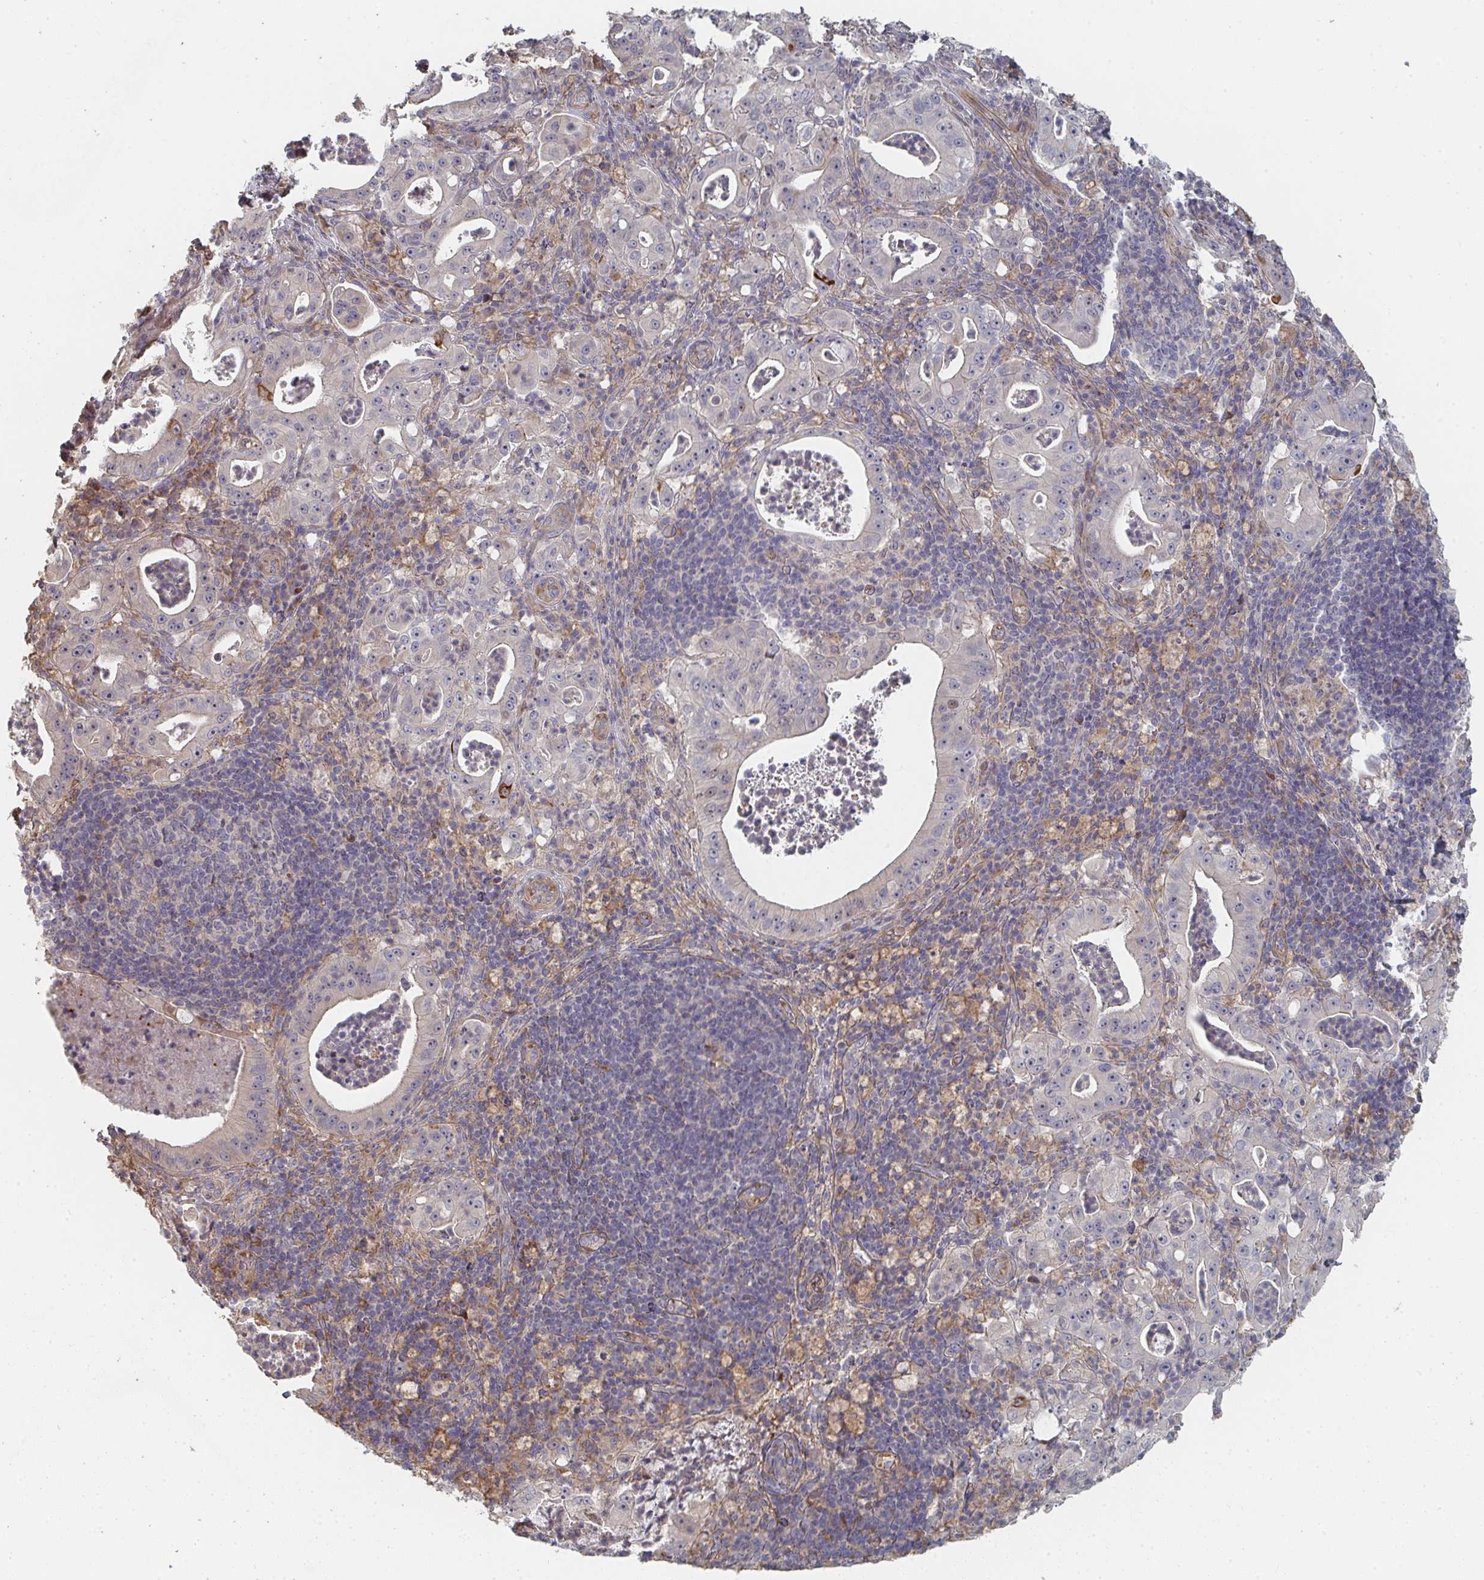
{"staining": {"intensity": "negative", "quantity": "none", "location": "none"}, "tissue": "pancreatic cancer", "cell_type": "Tumor cells", "image_type": "cancer", "snomed": [{"axis": "morphology", "description": "Adenocarcinoma, NOS"}, {"axis": "topography", "description": "Pancreas"}], "caption": "Tumor cells are negative for brown protein staining in pancreatic cancer. (Stains: DAB immunohistochemistry with hematoxylin counter stain, Microscopy: brightfield microscopy at high magnification).", "gene": "PTEN", "patient": {"sex": "male", "age": 71}}